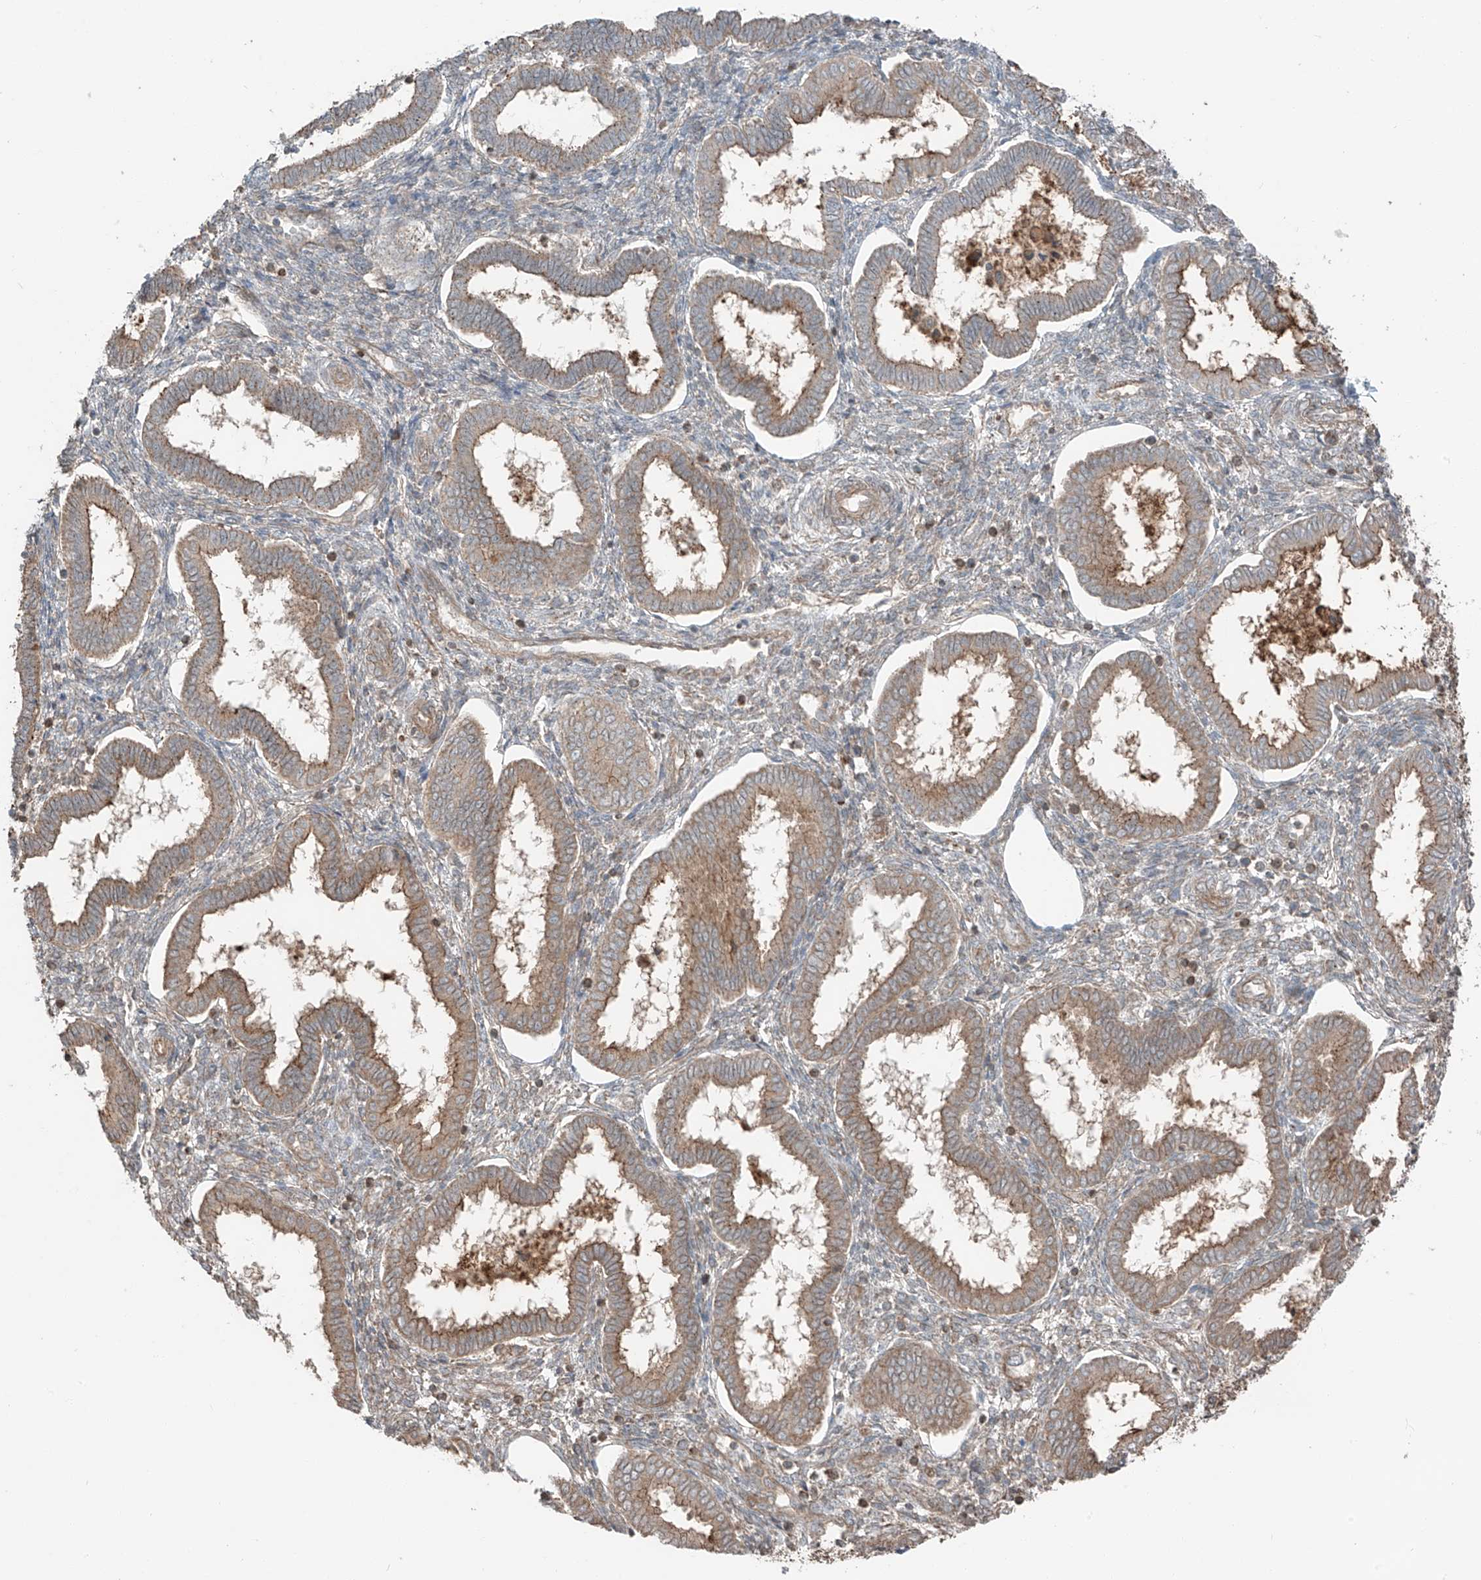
{"staining": {"intensity": "weak", "quantity": "25%-75%", "location": "cytoplasmic/membranous"}, "tissue": "endometrium", "cell_type": "Cells in endometrial stroma", "image_type": "normal", "snomed": [{"axis": "morphology", "description": "Normal tissue, NOS"}, {"axis": "topography", "description": "Endometrium"}], "caption": "Endometrium stained with IHC exhibits weak cytoplasmic/membranous positivity in about 25%-75% of cells in endometrial stroma. Immunohistochemistry stains the protein in brown and the nuclei are stained blue.", "gene": "CEP162", "patient": {"sex": "female", "age": 24}}